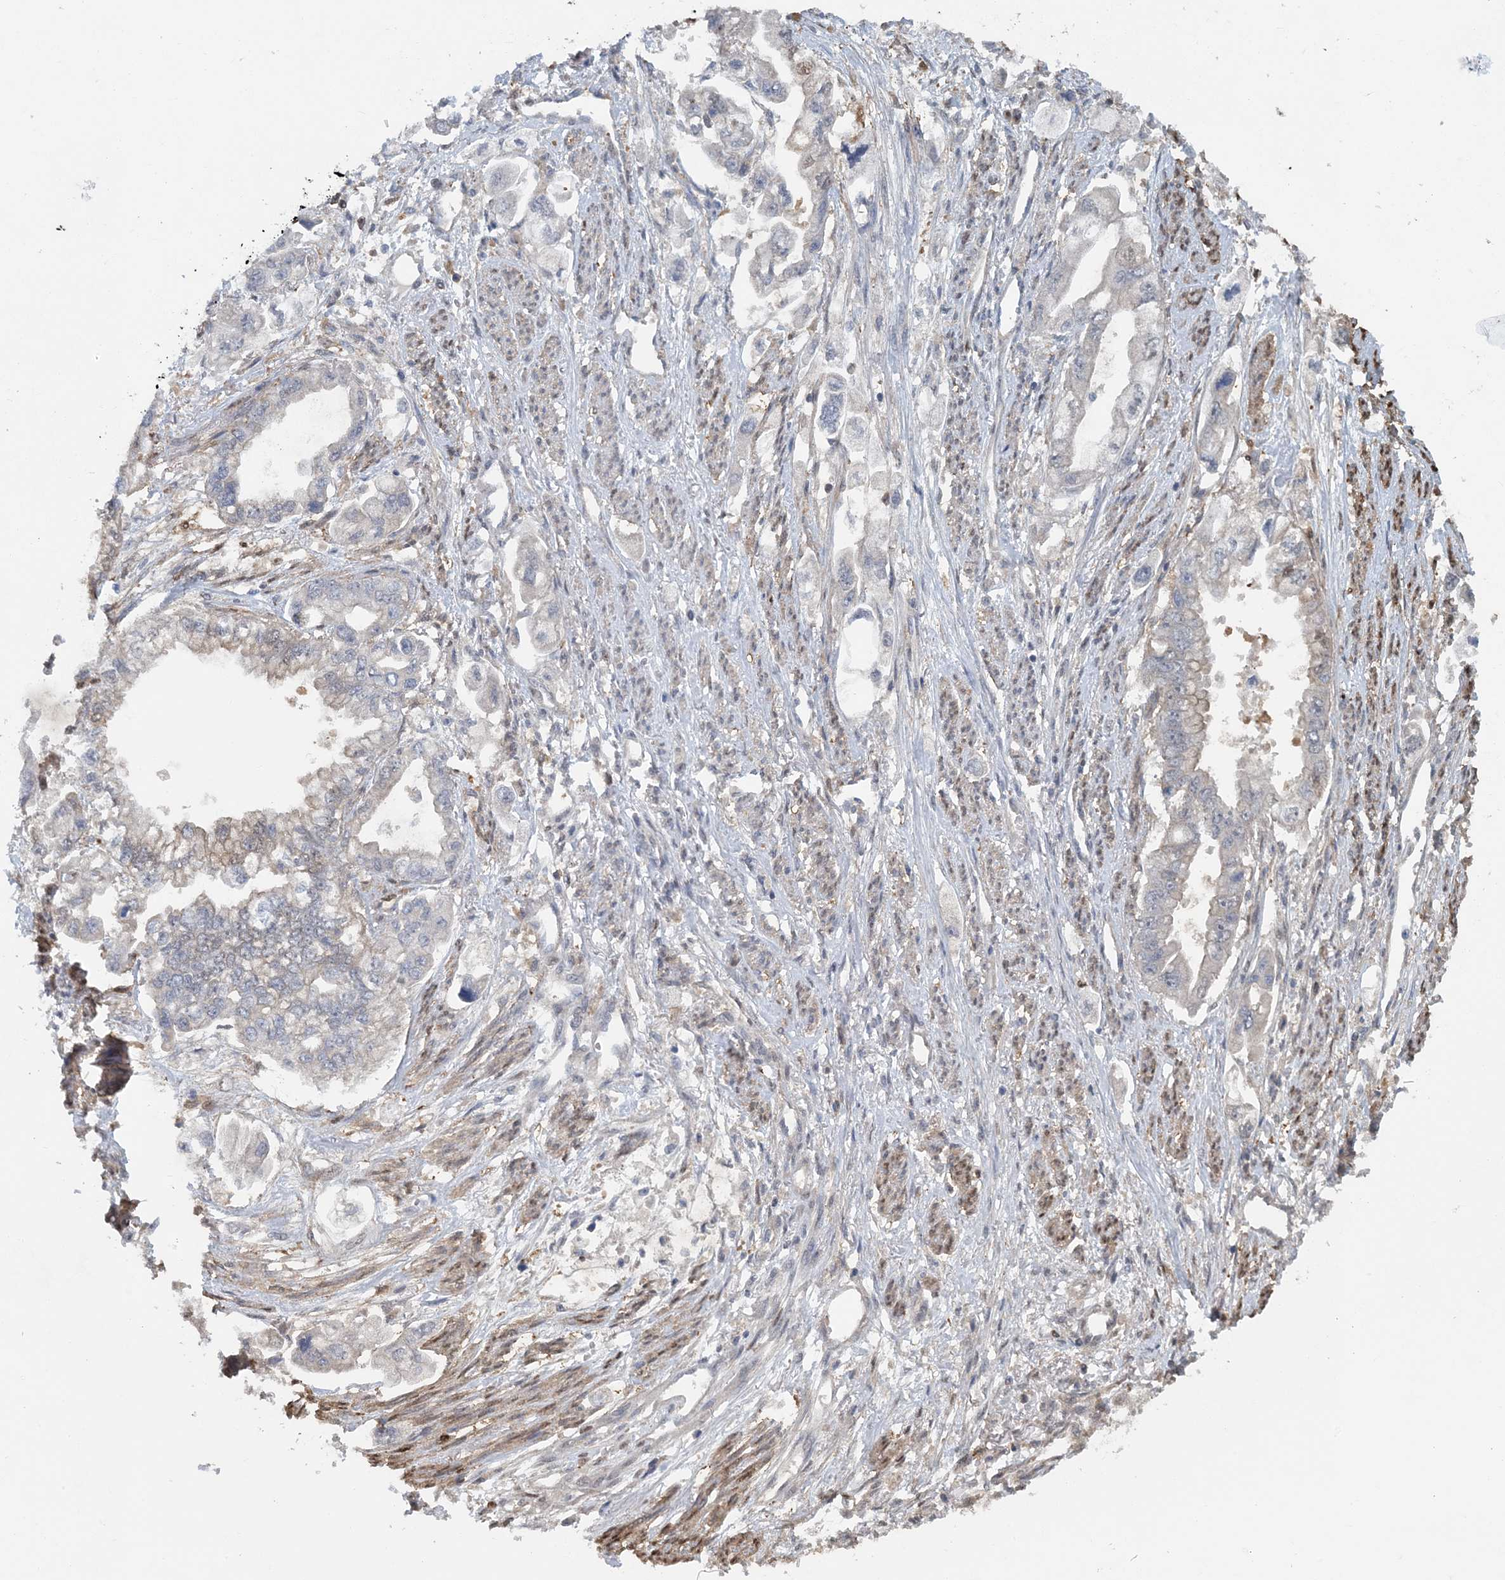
{"staining": {"intensity": "negative", "quantity": "none", "location": "none"}, "tissue": "stomach cancer", "cell_type": "Tumor cells", "image_type": "cancer", "snomed": [{"axis": "morphology", "description": "Adenocarcinoma, NOS"}, {"axis": "topography", "description": "Stomach"}], "caption": "Tumor cells show no significant protein positivity in stomach cancer.", "gene": "HIKESHI", "patient": {"sex": "male", "age": 62}}